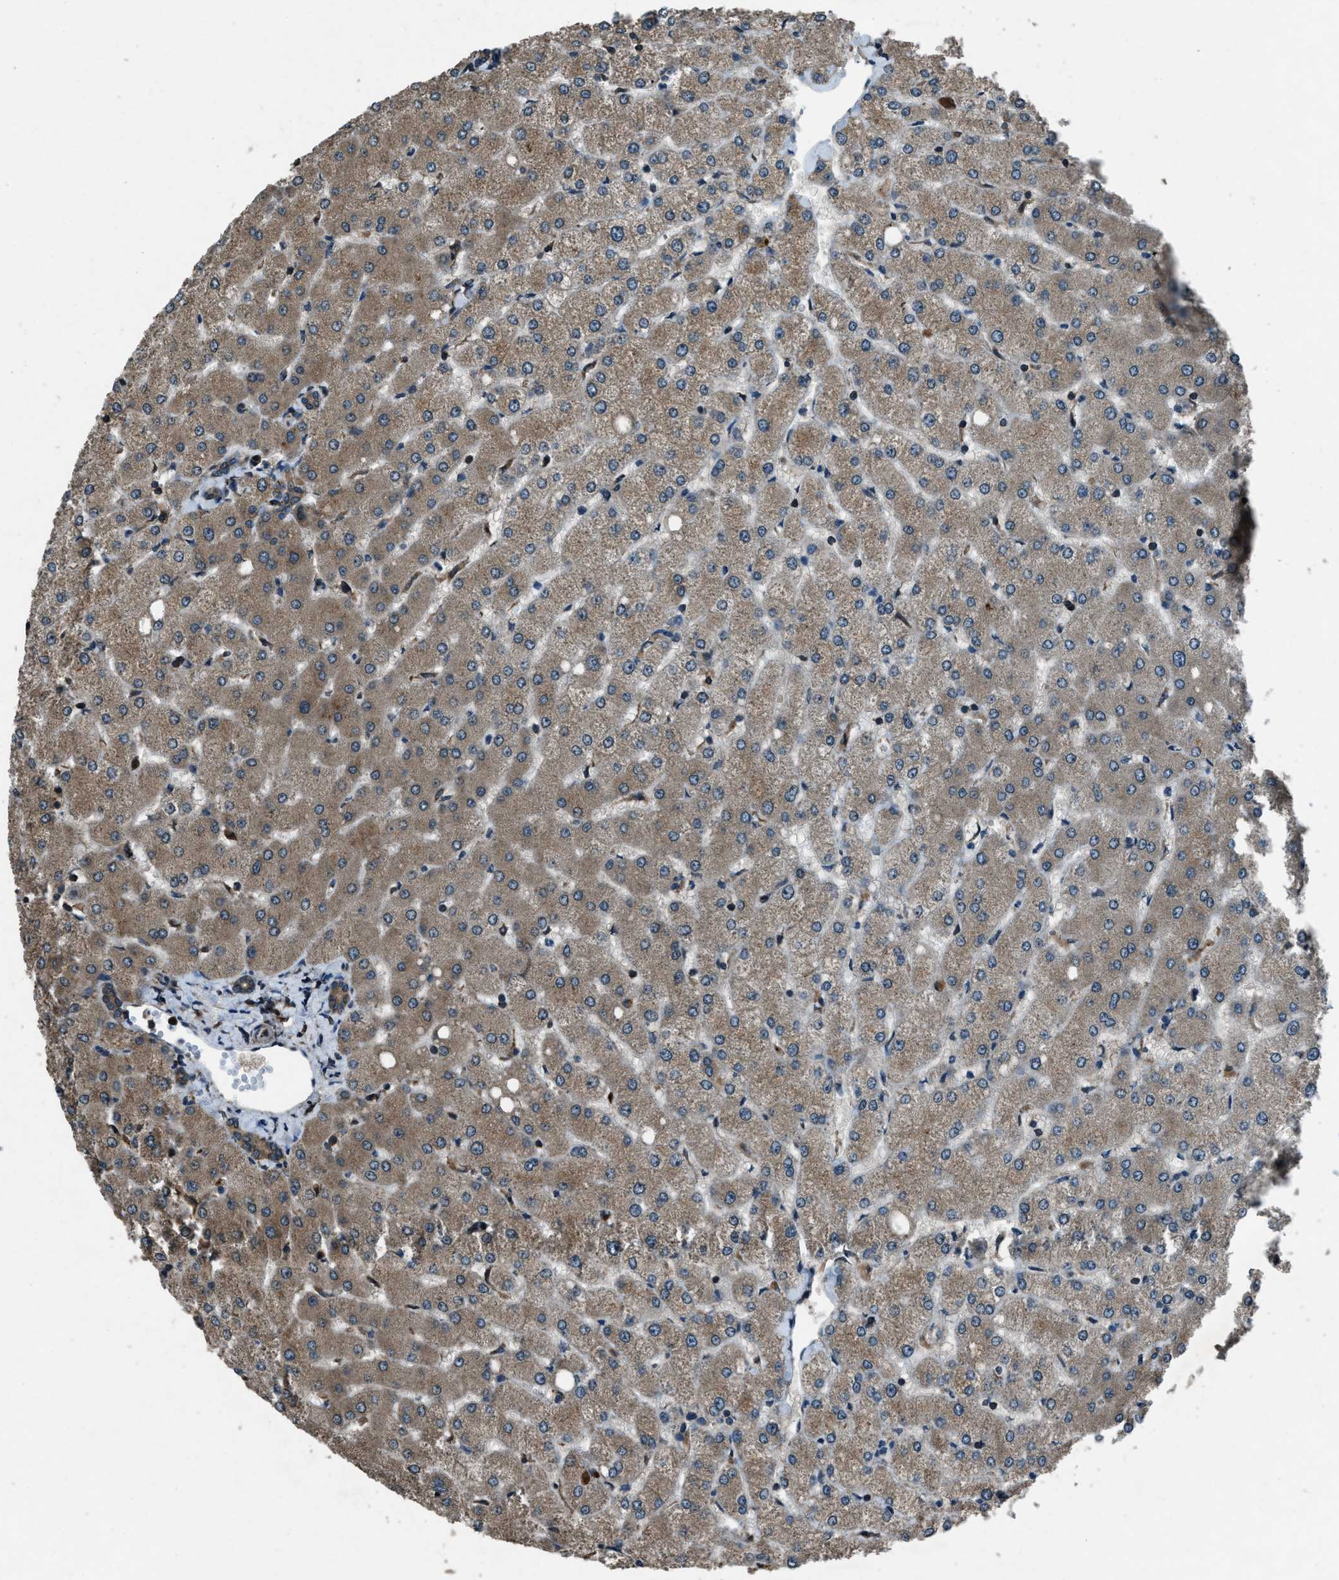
{"staining": {"intensity": "moderate", "quantity": ">75%", "location": "cytoplasmic/membranous"}, "tissue": "liver", "cell_type": "Cholangiocytes", "image_type": "normal", "snomed": [{"axis": "morphology", "description": "Normal tissue, NOS"}, {"axis": "topography", "description": "Liver"}], "caption": "Liver stained for a protein (brown) demonstrates moderate cytoplasmic/membranous positive expression in approximately >75% of cholangiocytes.", "gene": "TRIM4", "patient": {"sex": "female", "age": 54}}